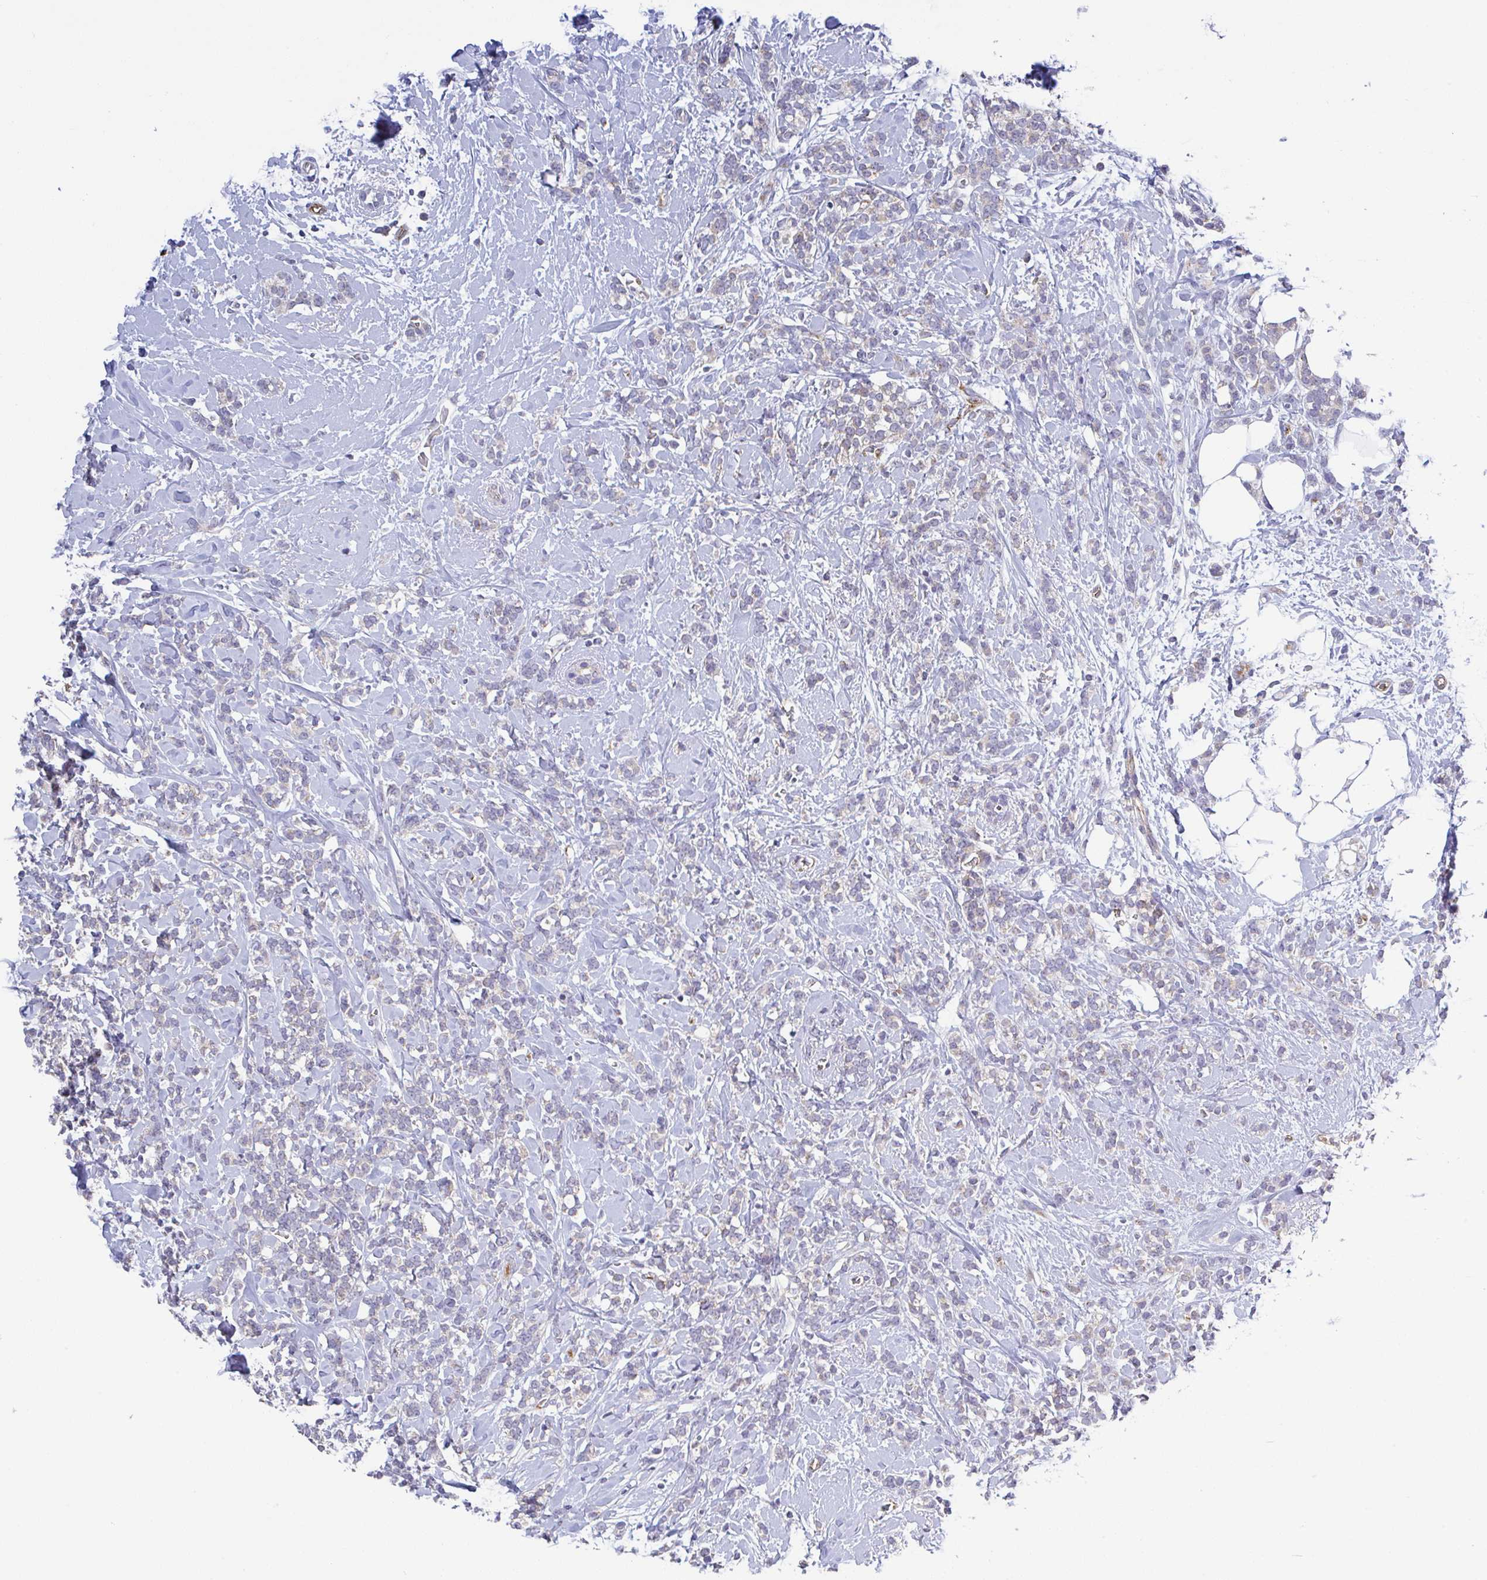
{"staining": {"intensity": "negative", "quantity": "none", "location": "none"}, "tissue": "breast cancer", "cell_type": "Tumor cells", "image_type": "cancer", "snomed": [{"axis": "morphology", "description": "Lobular carcinoma"}, {"axis": "topography", "description": "Breast"}], "caption": "Immunohistochemistry of human breast lobular carcinoma shows no staining in tumor cells.", "gene": "PLCD4", "patient": {"sex": "female", "age": 59}}